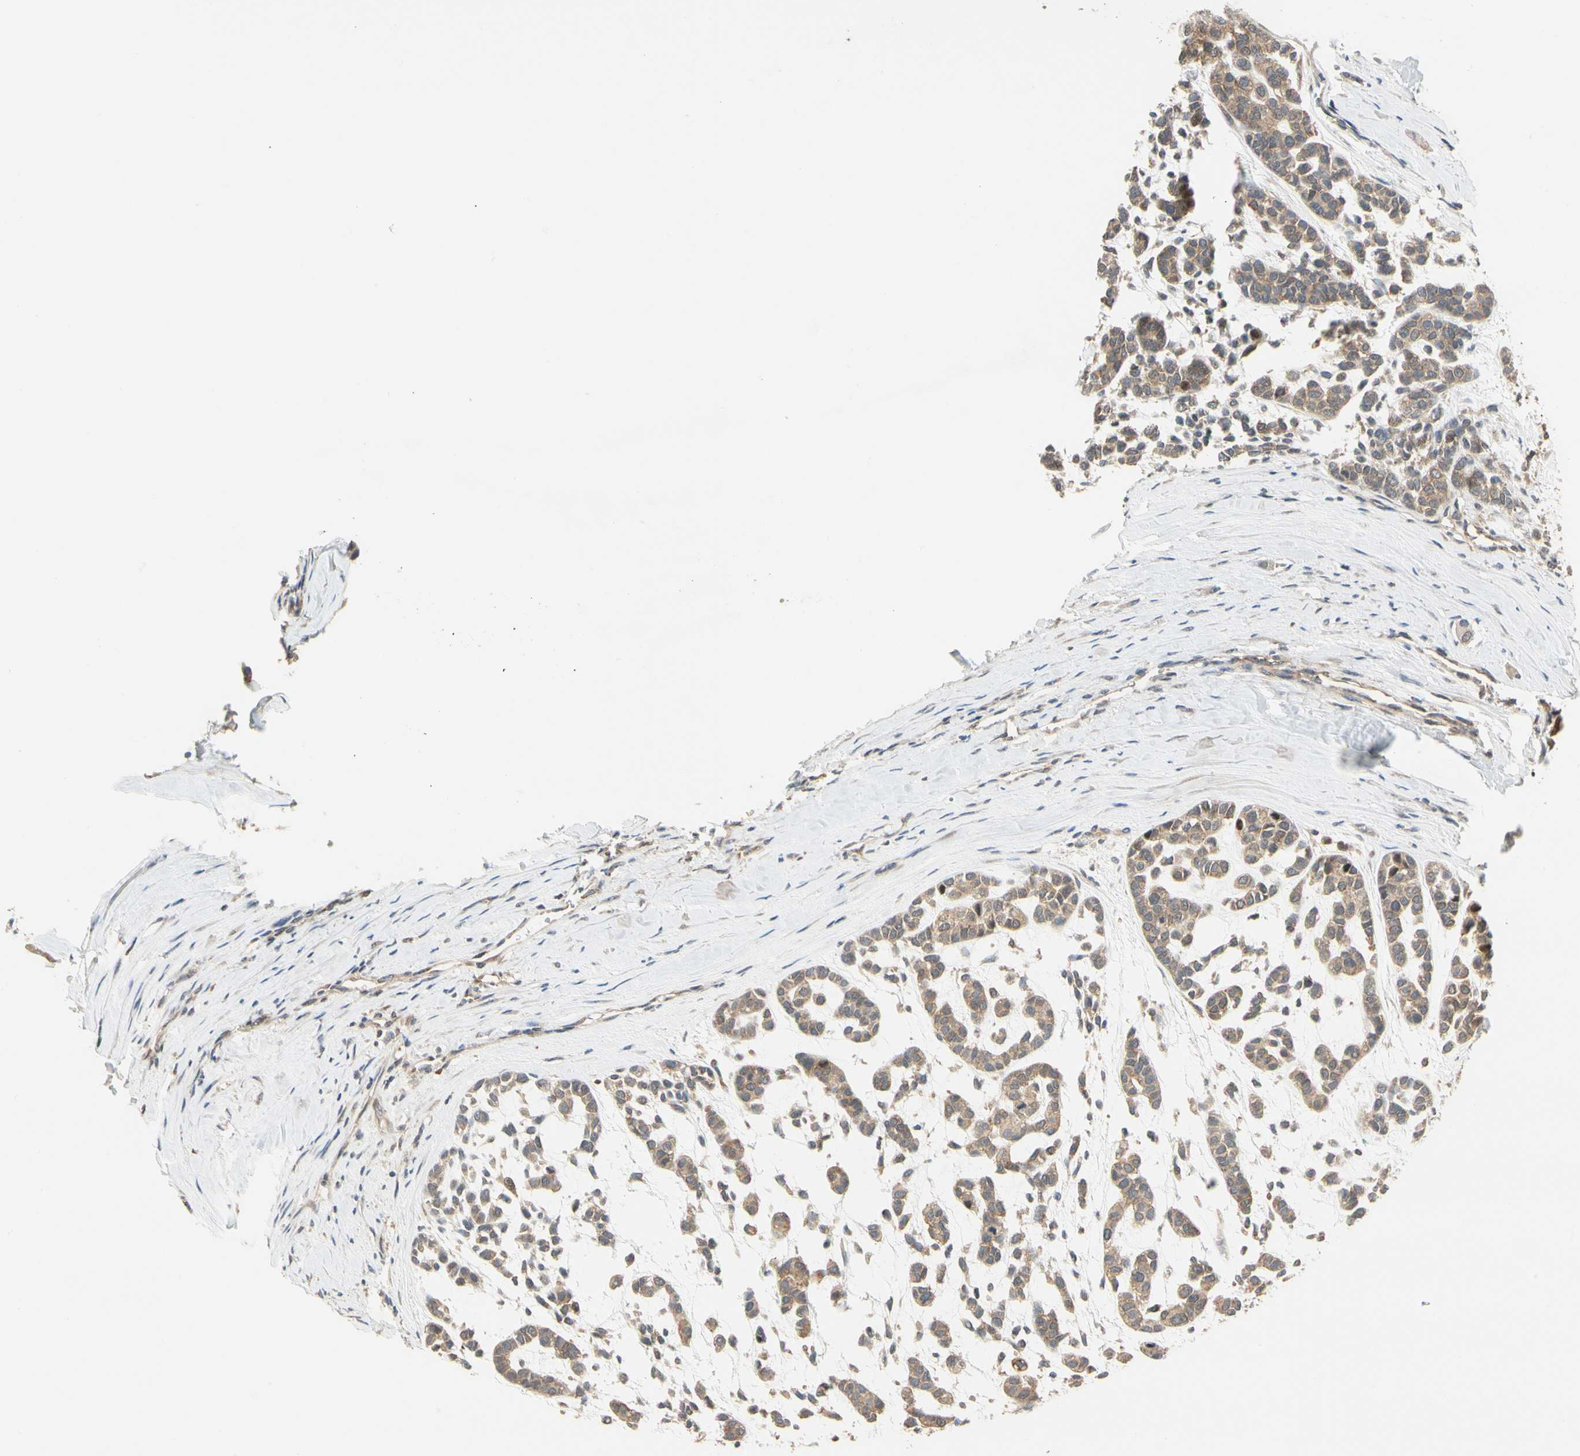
{"staining": {"intensity": "weak", "quantity": "25%-75%", "location": "cytoplasmic/membranous"}, "tissue": "head and neck cancer", "cell_type": "Tumor cells", "image_type": "cancer", "snomed": [{"axis": "morphology", "description": "Adenocarcinoma, NOS"}, {"axis": "morphology", "description": "Adenoma, NOS"}, {"axis": "topography", "description": "Head-Neck"}], "caption": "Immunohistochemistry histopathology image of neoplastic tissue: adenocarcinoma (head and neck) stained using immunohistochemistry displays low levels of weak protein expression localized specifically in the cytoplasmic/membranous of tumor cells, appearing as a cytoplasmic/membranous brown color.", "gene": "ANKHD1", "patient": {"sex": "female", "age": 55}}